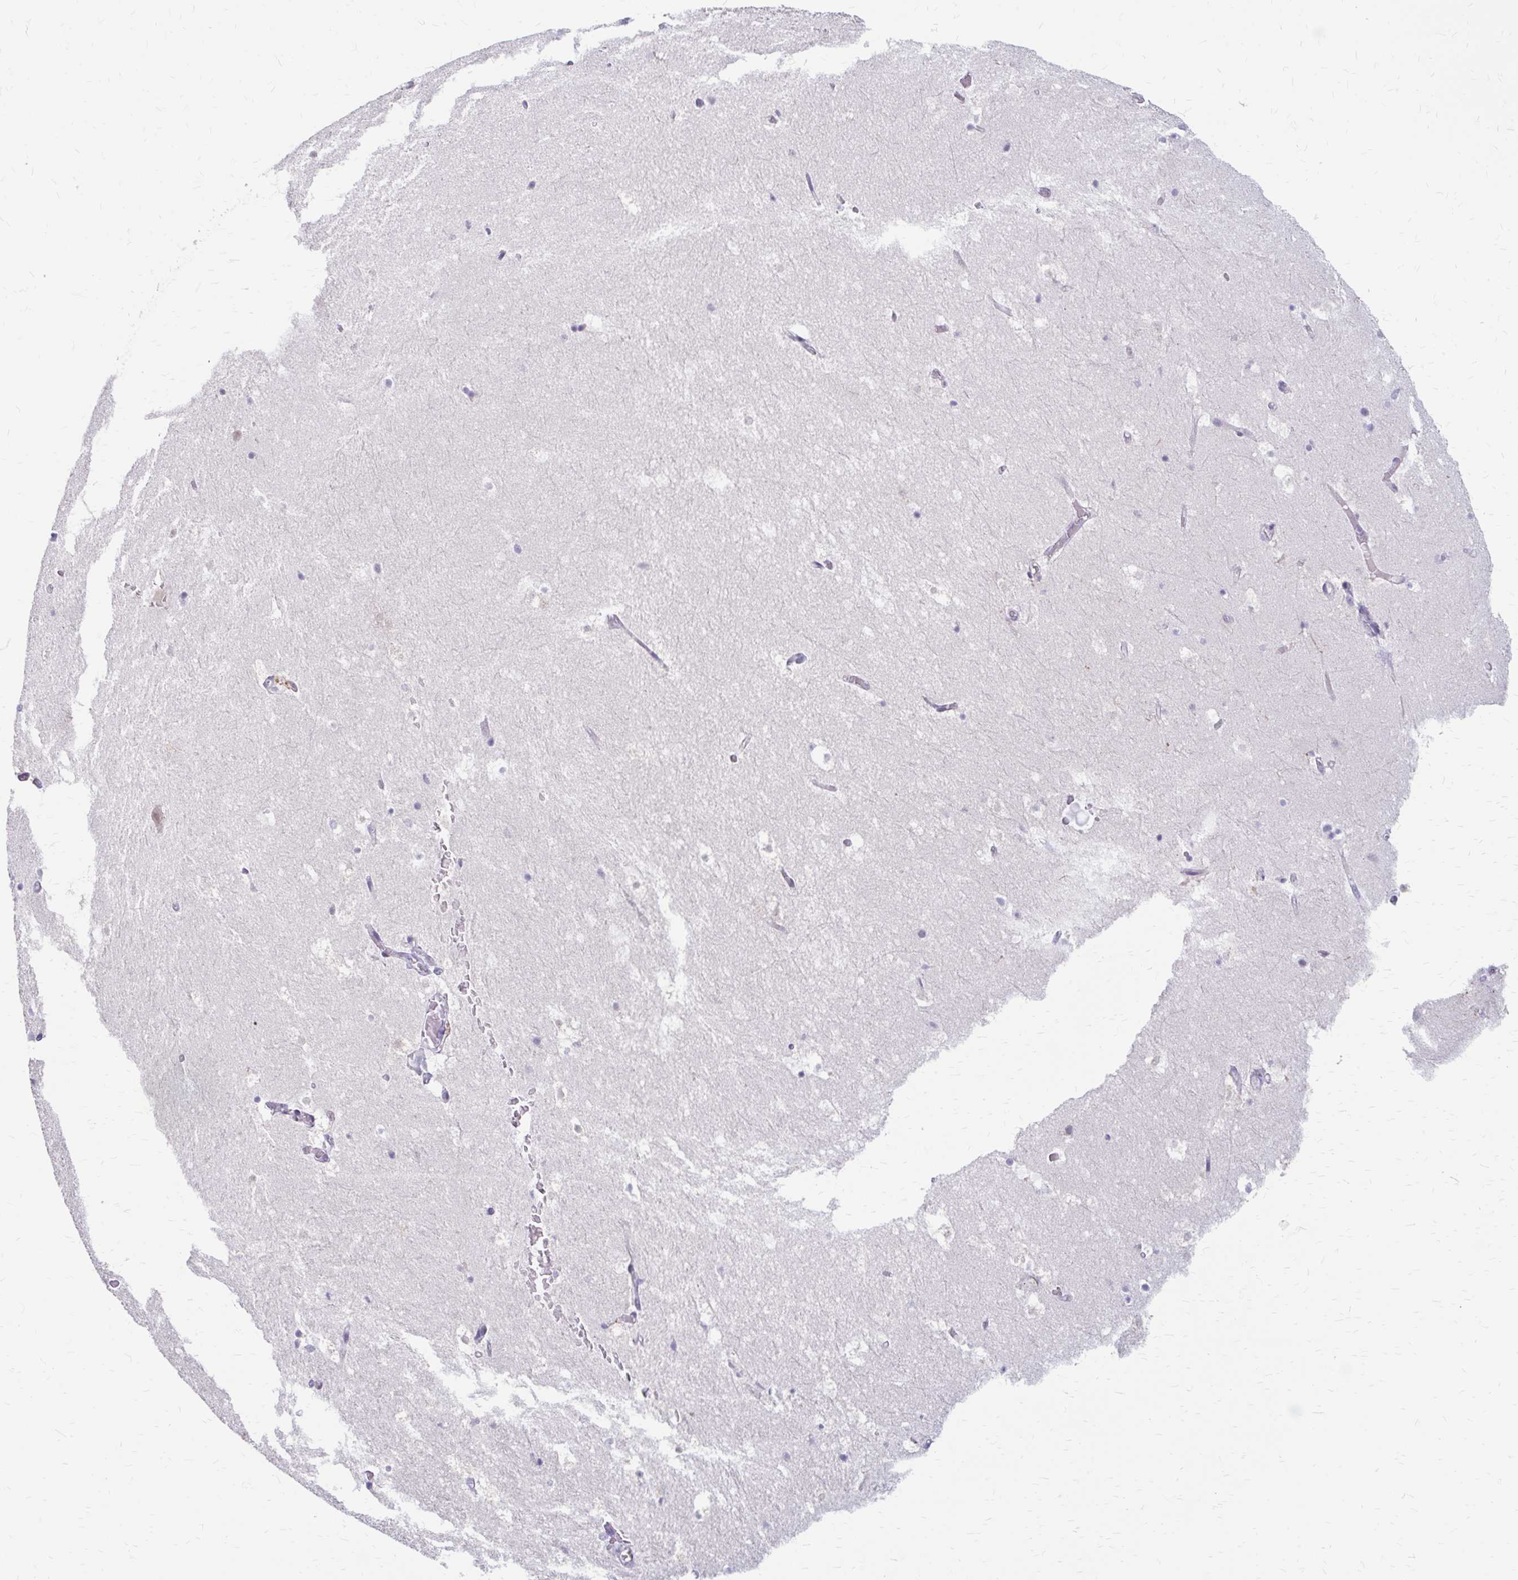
{"staining": {"intensity": "negative", "quantity": "none", "location": "none"}, "tissue": "hippocampus", "cell_type": "Glial cells", "image_type": "normal", "snomed": [{"axis": "morphology", "description": "Normal tissue, NOS"}, {"axis": "topography", "description": "Hippocampus"}], "caption": "DAB immunohistochemical staining of normal hippocampus shows no significant positivity in glial cells.", "gene": "RGS16", "patient": {"sex": "female", "age": 52}}